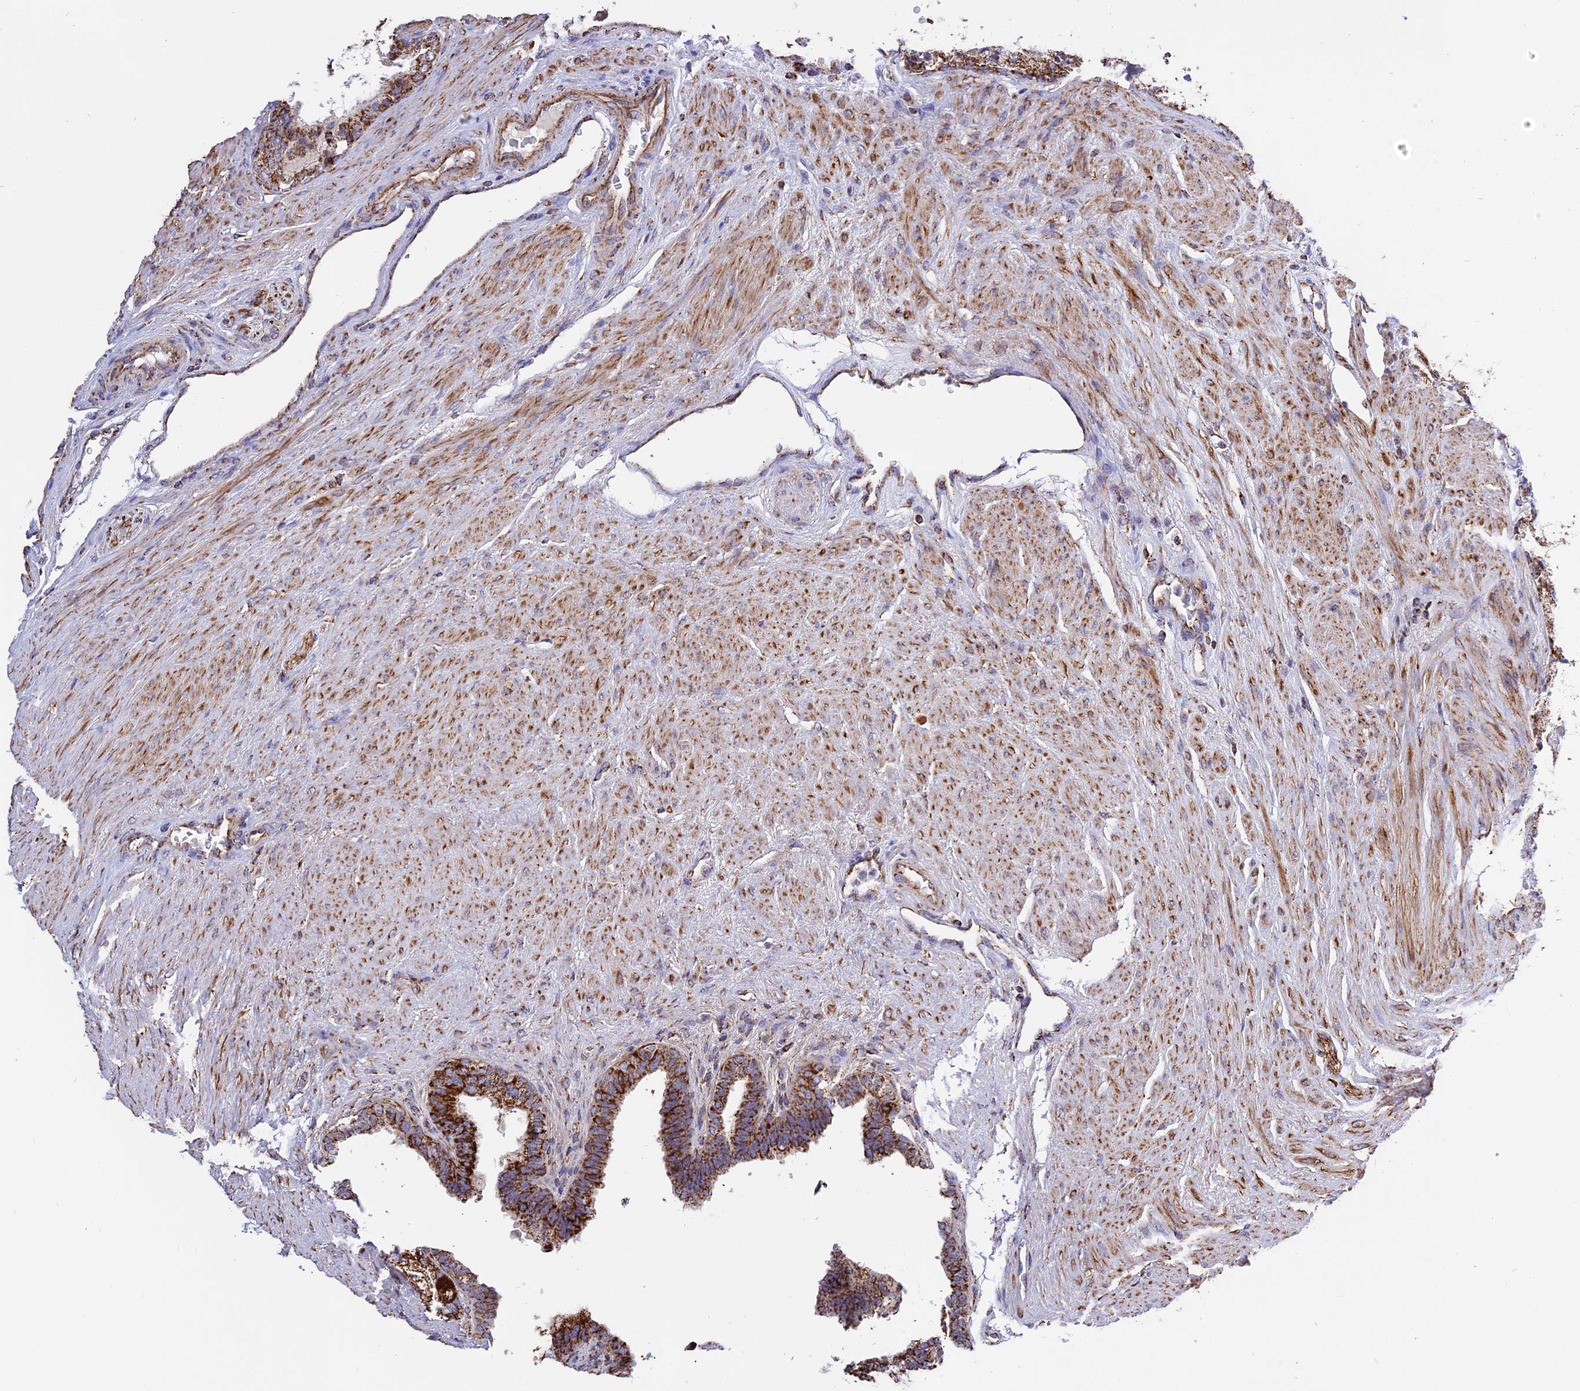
{"staining": {"intensity": "strong", "quantity": ">75%", "location": "cytoplasmic/membranous"}, "tissue": "prostate cancer", "cell_type": "Tumor cells", "image_type": "cancer", "snomed": [{"axis": "morphology", "description": "Adenocarcinoma, High grade"}, {"axis": "topography", "description": "Prostate"}], "caption": "Prostate cancer was stained to show a protein in brown. There is high levels of strong cytoplasmic/membranous expression in approximately >75% of tumor cells.", "gene": "TTC4", "patient": {"sex": "male", "age": 70}}